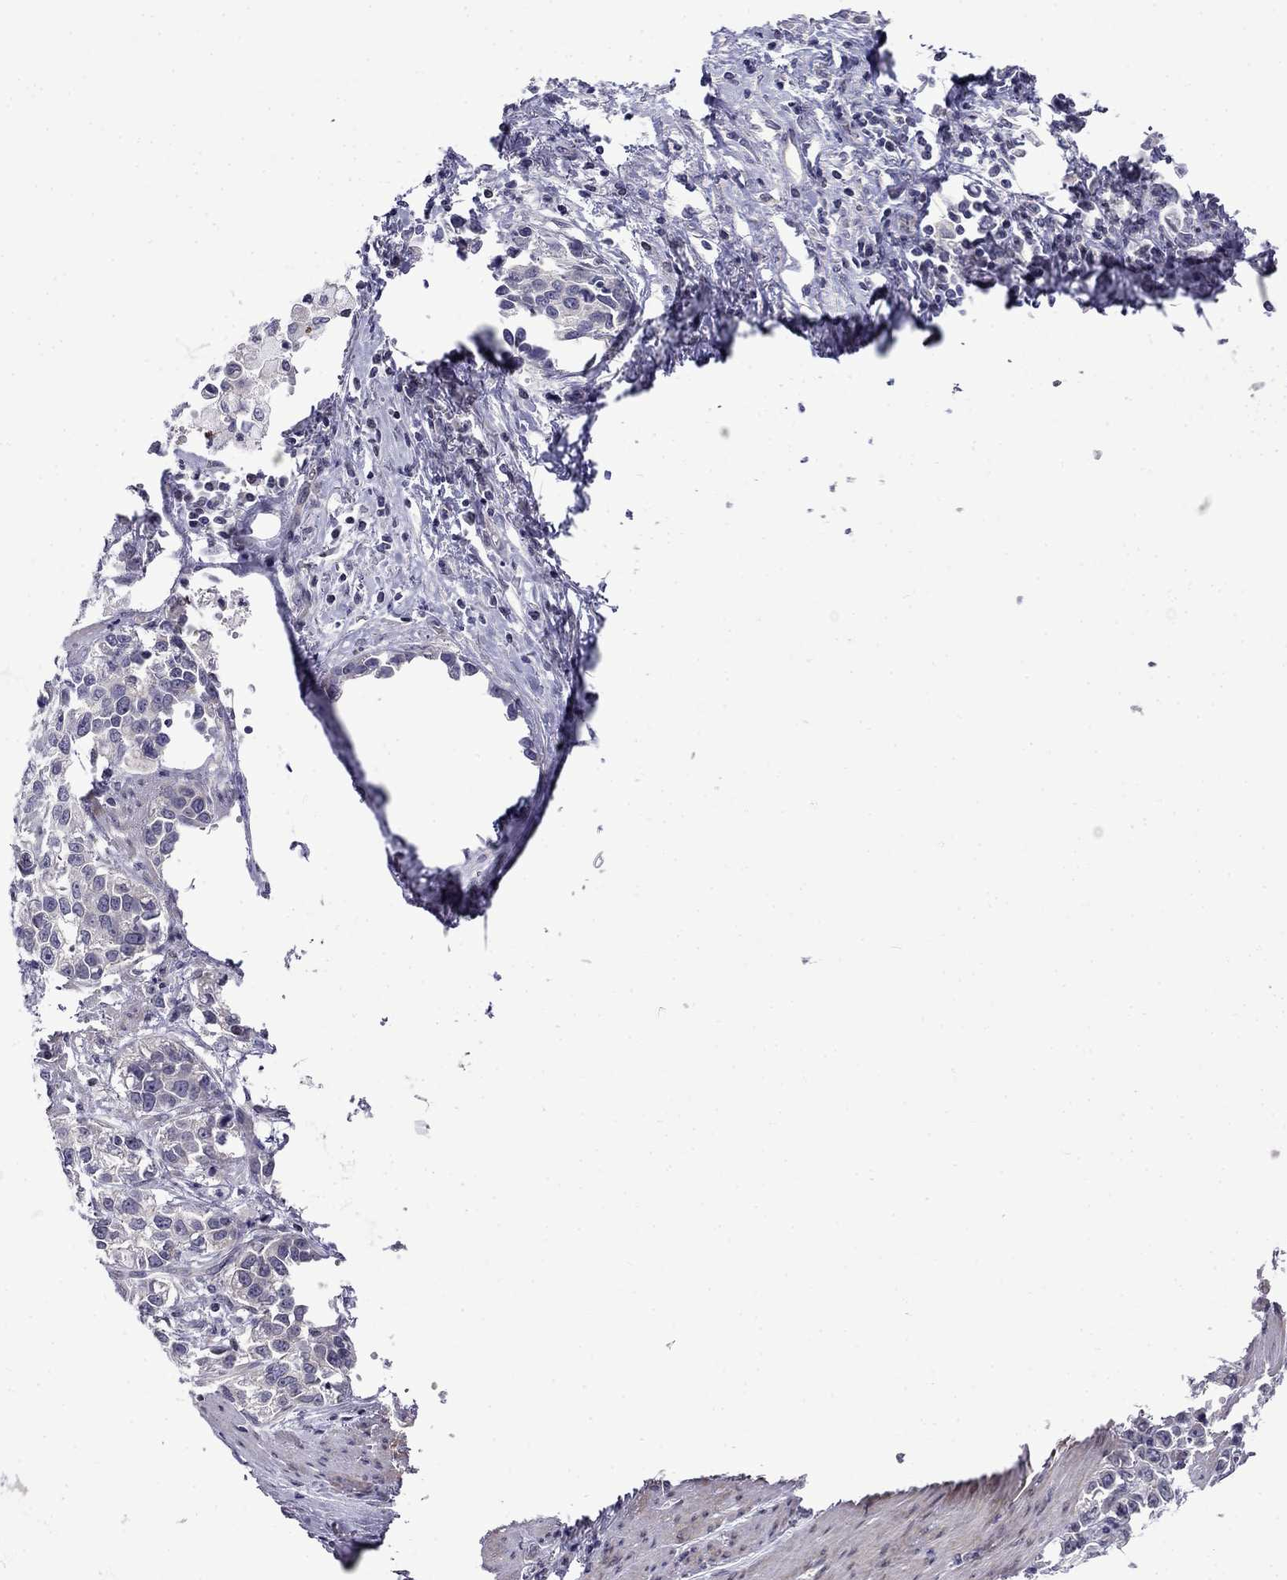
{"staining": {"intensity": "negative", "quantity": "none", "location": "none"}, "tissue": "stomach cancer", "cell_type": "Tumor cells", "image_type": "cancer", "snomed": [{"axis": "morphology", "description": "Adenocarcinoma, NOS"}, {"axis": "topography", "description": "Stomach"}], "caption": "Micrograph shows no significant protein staining in tumor cells of stomach adenocarcinoma.", "gene": "PRR18", "patient": {"sex": "male", "age": 93}}